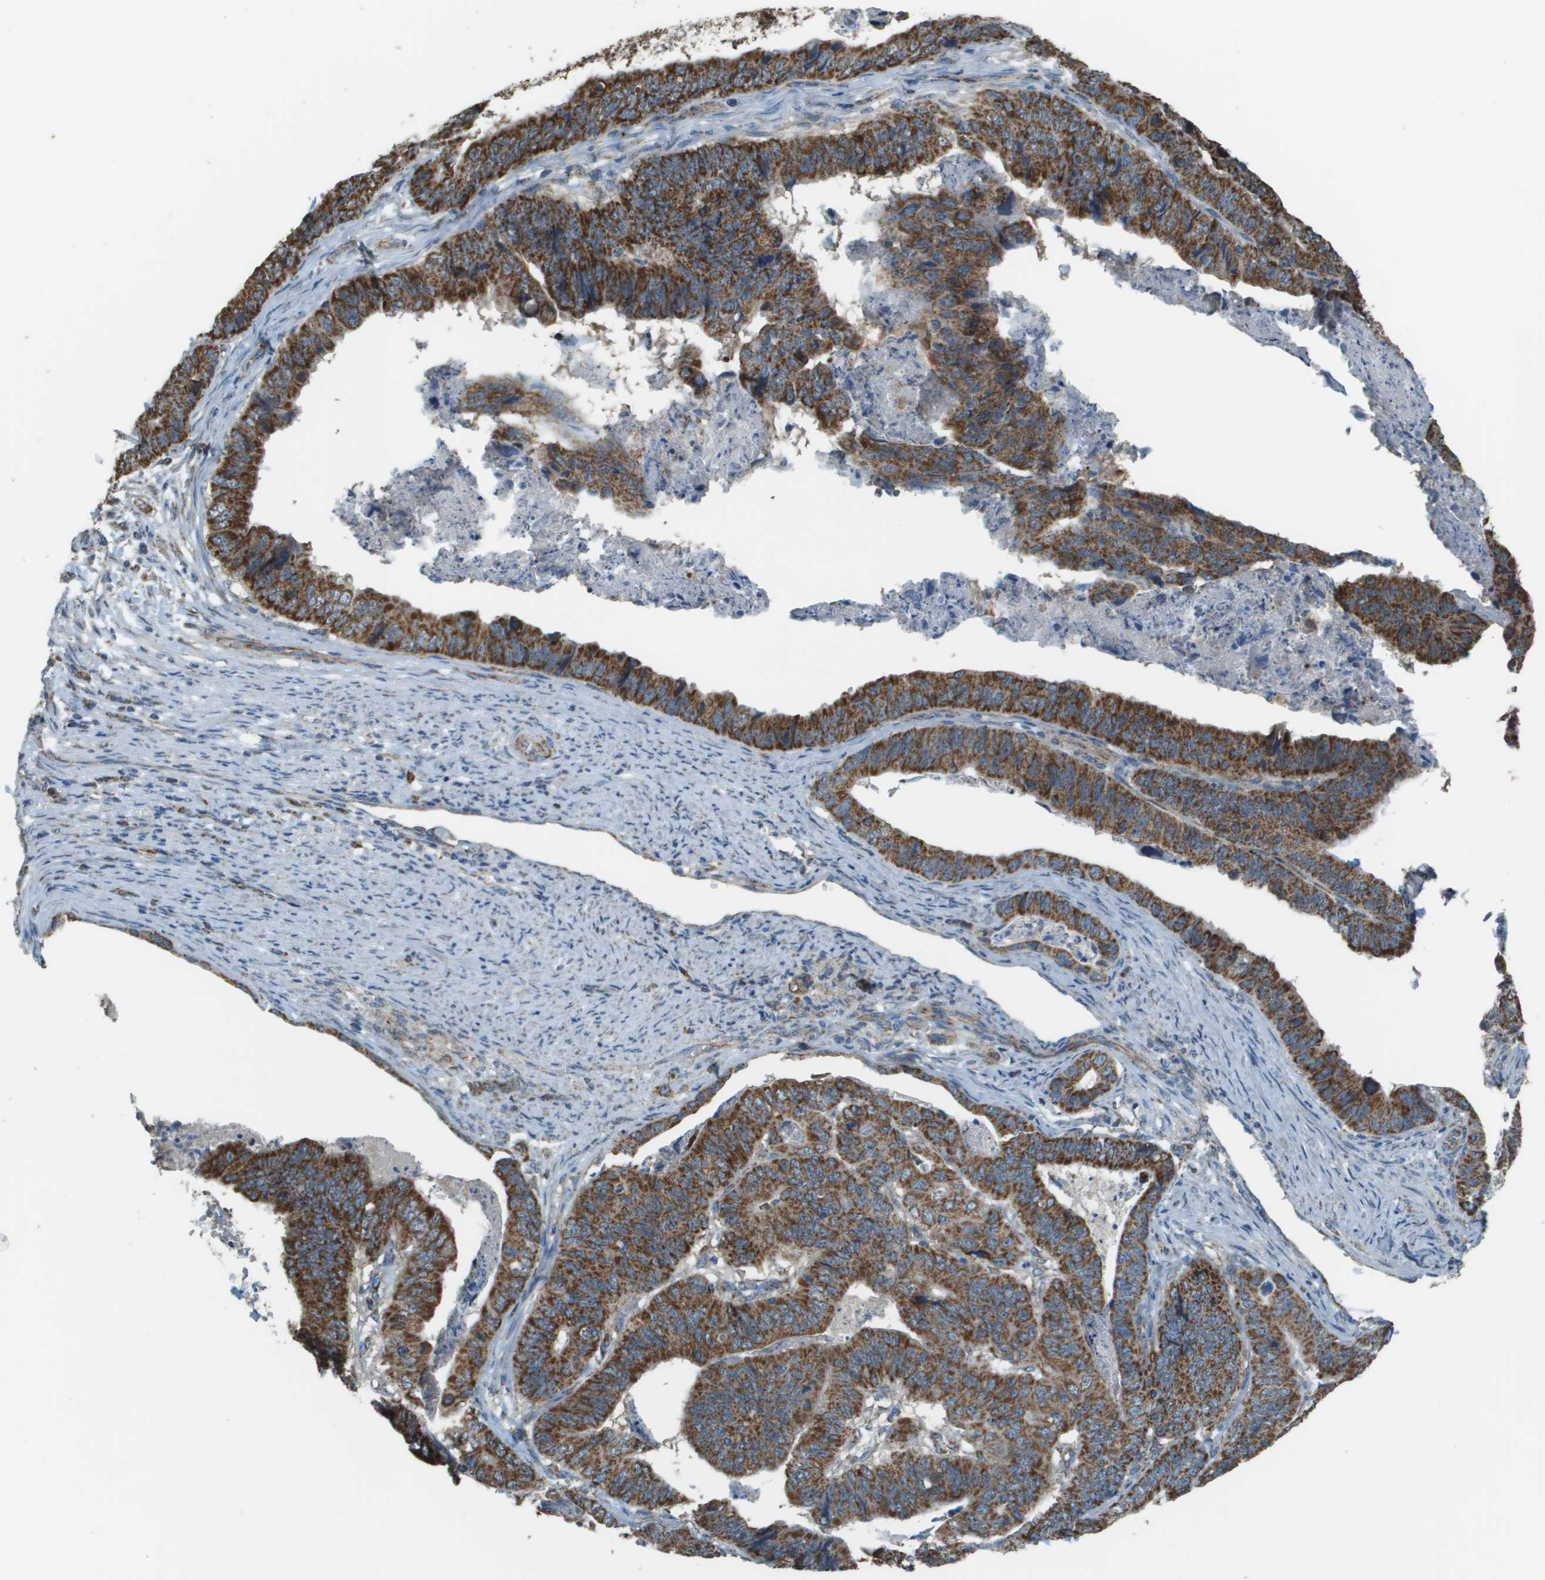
{"staining": {"intensity": "strong", "quantity": ">75%", "location": "cytoplasmic/membranous"}, "tissue": "stomach cancer", "cell_type": "Tumor cells", "image_type": "cancer", "snomed": [{"axis": "morphology", "description": "Adenocarcinoma, NOS"}, {"axis": "topography", "description": "Stomach, lower"}], "caption": "Protein analysis of adenocarcinoma (stomach) tissue demonstrates strong cytoplasmic/membranous positivity in approximately >75% of tumor cells.", "gene": "FH", "patient": {"sex": "male", "age": 77}}